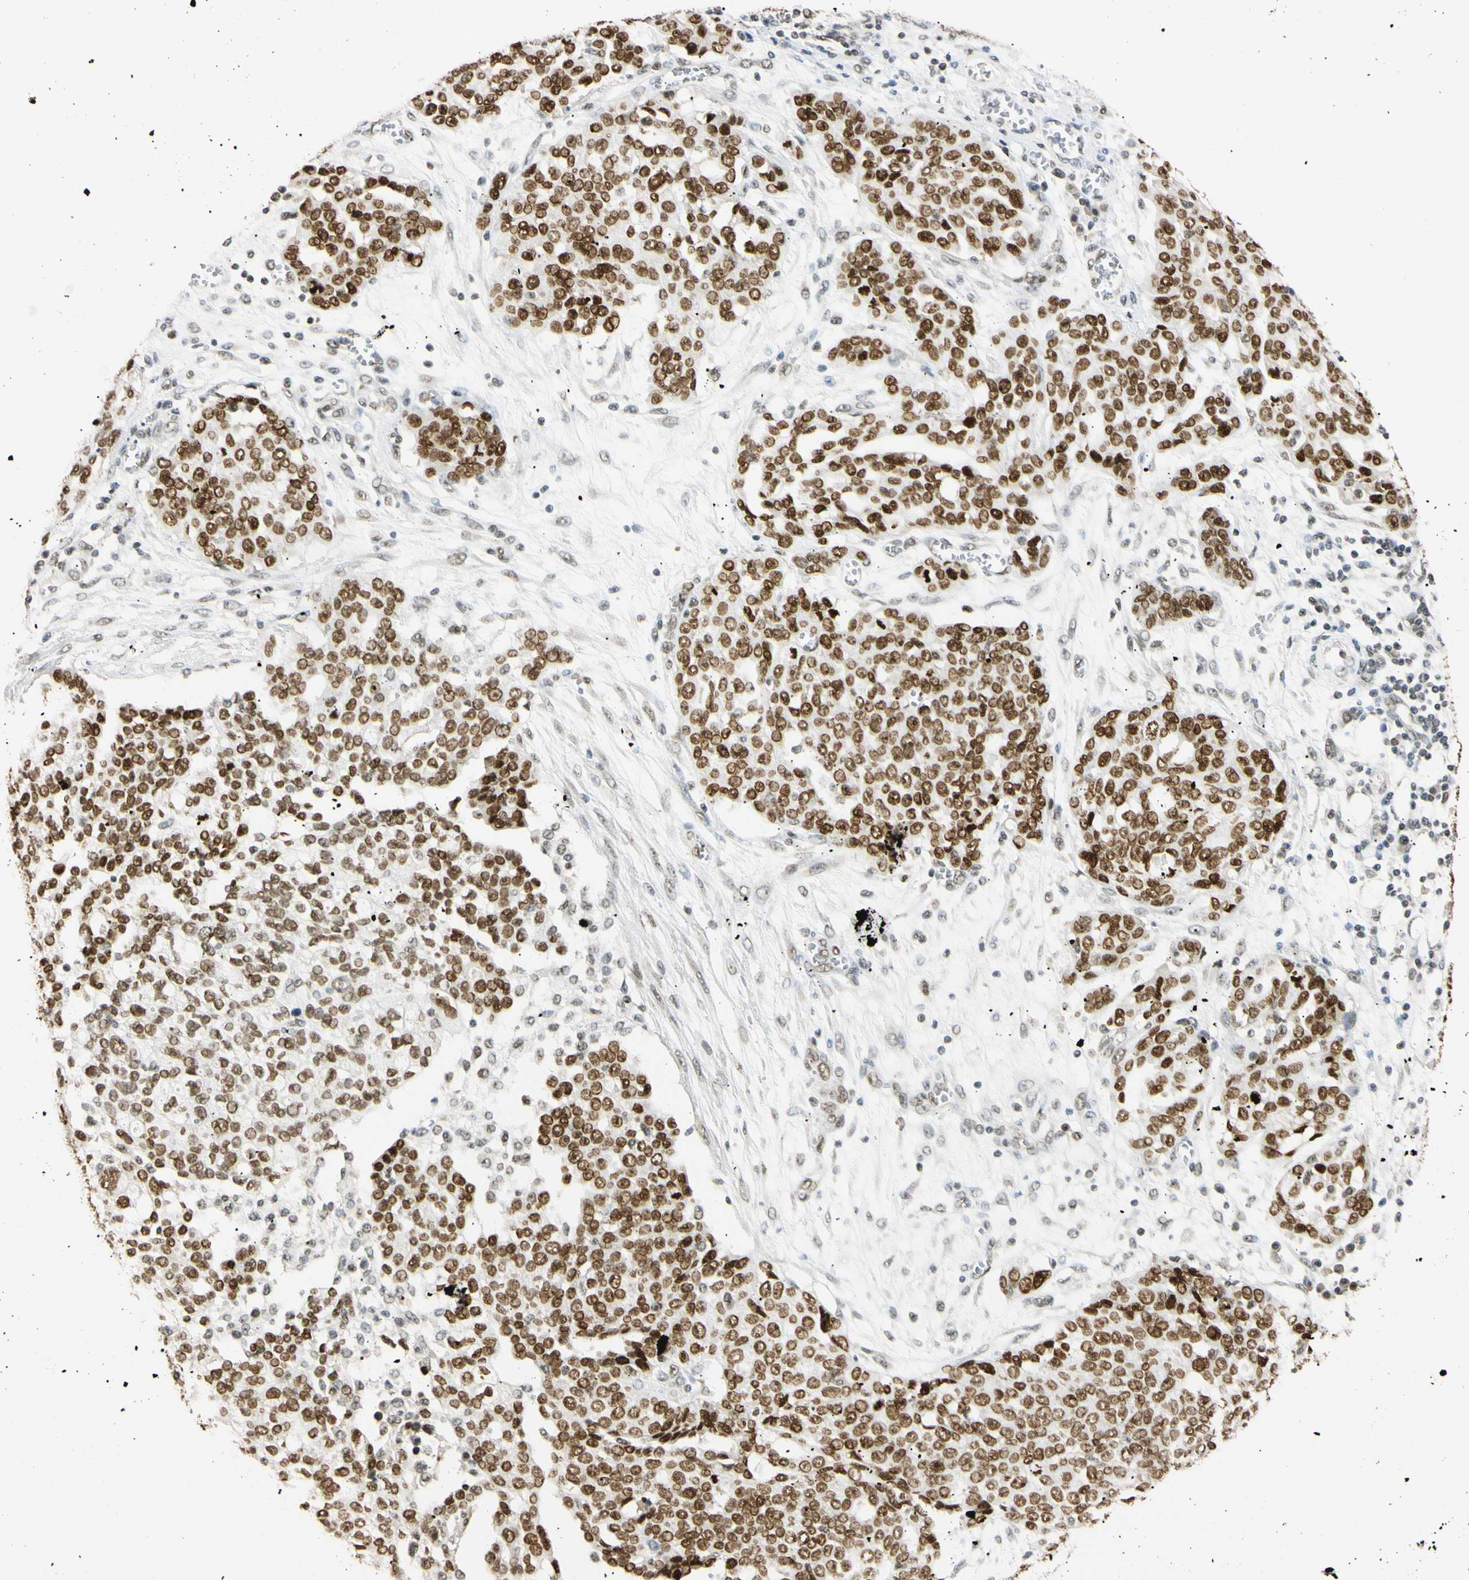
{"staining": {"intensity": "strong", "quantity": ">75%", "location": "nuclear"}, "tissue": "ovarian cancer", "cell_type": "Tumor cells", "image_type": "cancer", "snomed": [{"axis": "morphology", "description": "Cystadenocarcinoma, serous, NOS"}, {"axis": "topography", "description": "Soft tissue"}, {"axis": "topography", "description": "Ovary"}], "caption": "DAB immunohistochemical staining of human ovarian cancer displays strong nuclear protein positivity in approximately >75% of tumor cells.", "gene": "SMARCA5", "patient": {"sex": "female", "age": 57}}